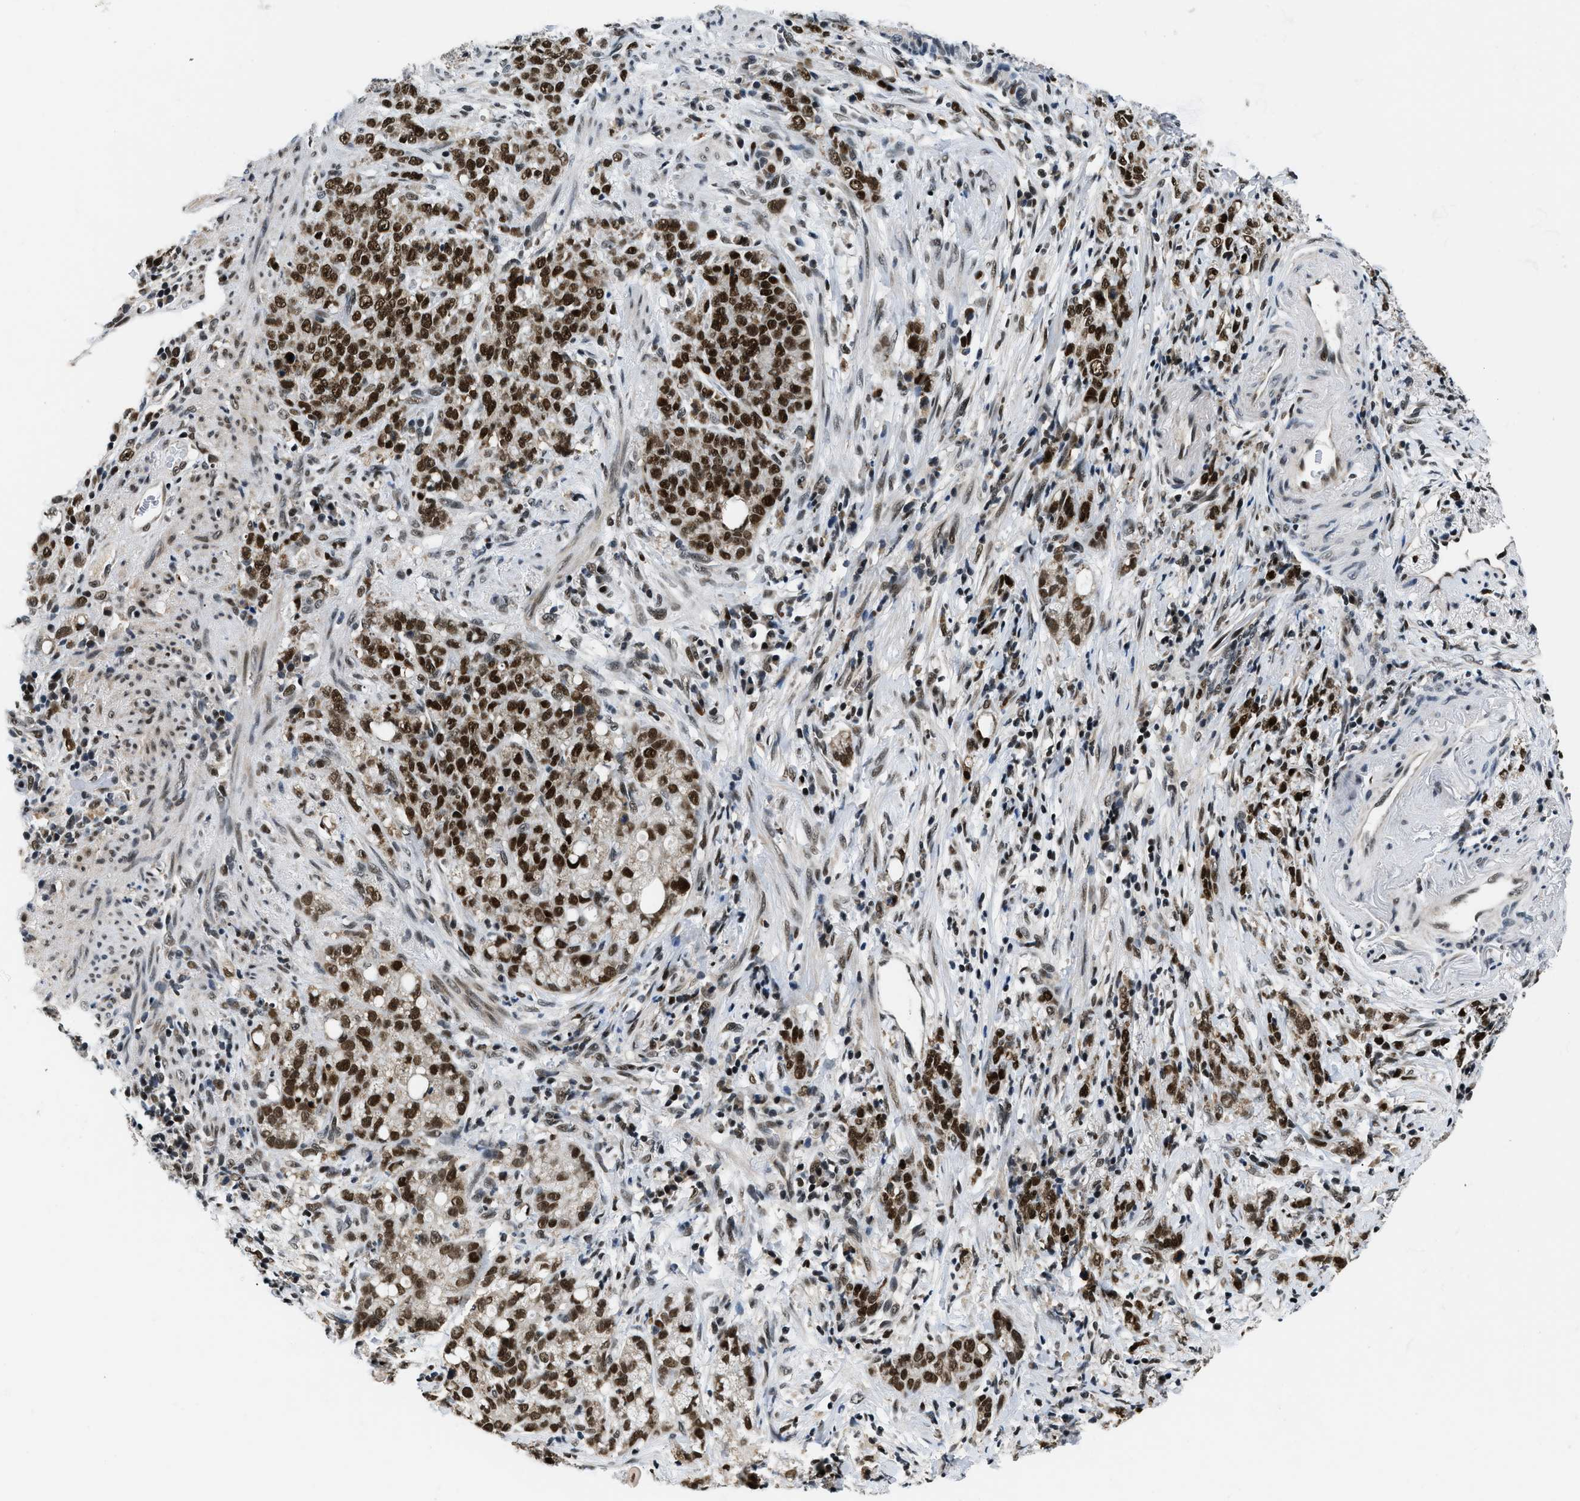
{"staining": {"intensity": "strong", "quantity": ">75%", "location": "nuclear"}, "tissue": "stomach cancer", "cell_type": "Tumor cells", "image_type": "cancer", "snomed": [{"axis": "morphology", "description": "Adenocarcinoma, NOS"}, {"axis": "topography", "description": "Stomach, lower"}], "caption": "This is an image of IHC staining of stomach cancer, which shows strong positivity in the nuclear of tumor cells.", "gene": "KDM3B", "patient": {"sex": "male", "age": 88}}